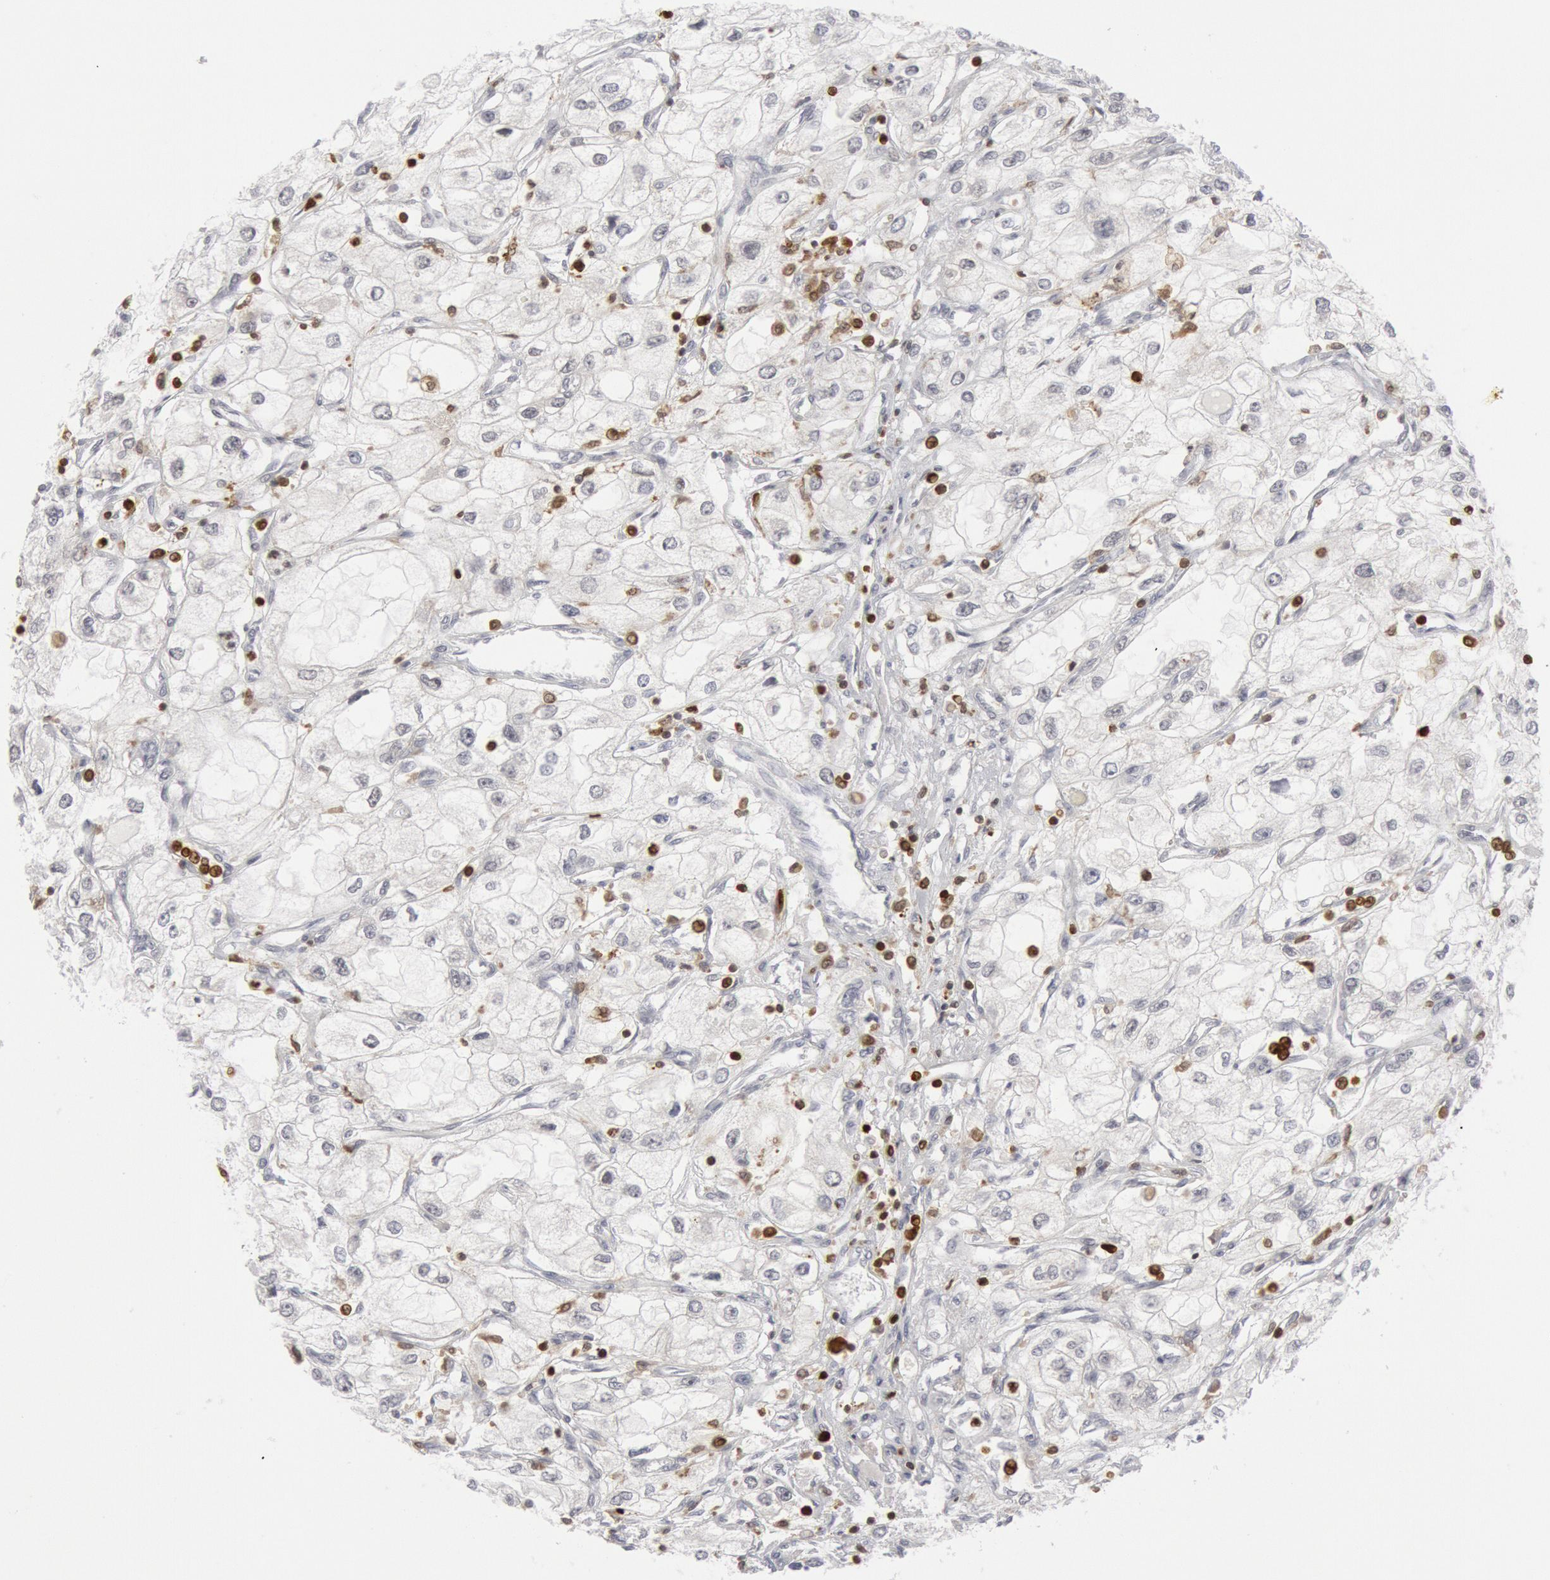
{"staining": {"intensity": "negative", "quantity": "none", "location": "none"}, "tissue": "renal cancer", "cell_type": "Tumor cells", "image_type": "cancer", "snomed": [{"axis": "morphology", "description": "Adenocarcinoma, NOS"}, {"axis": "topography", "description": "Kidney"}], "caption": "Renal cancer stained for a protein using immunohistochemistry demonstrates no staining tumor cells.", "gene": "PTPN6", "patient": {"sex": "male", "age": 57}}